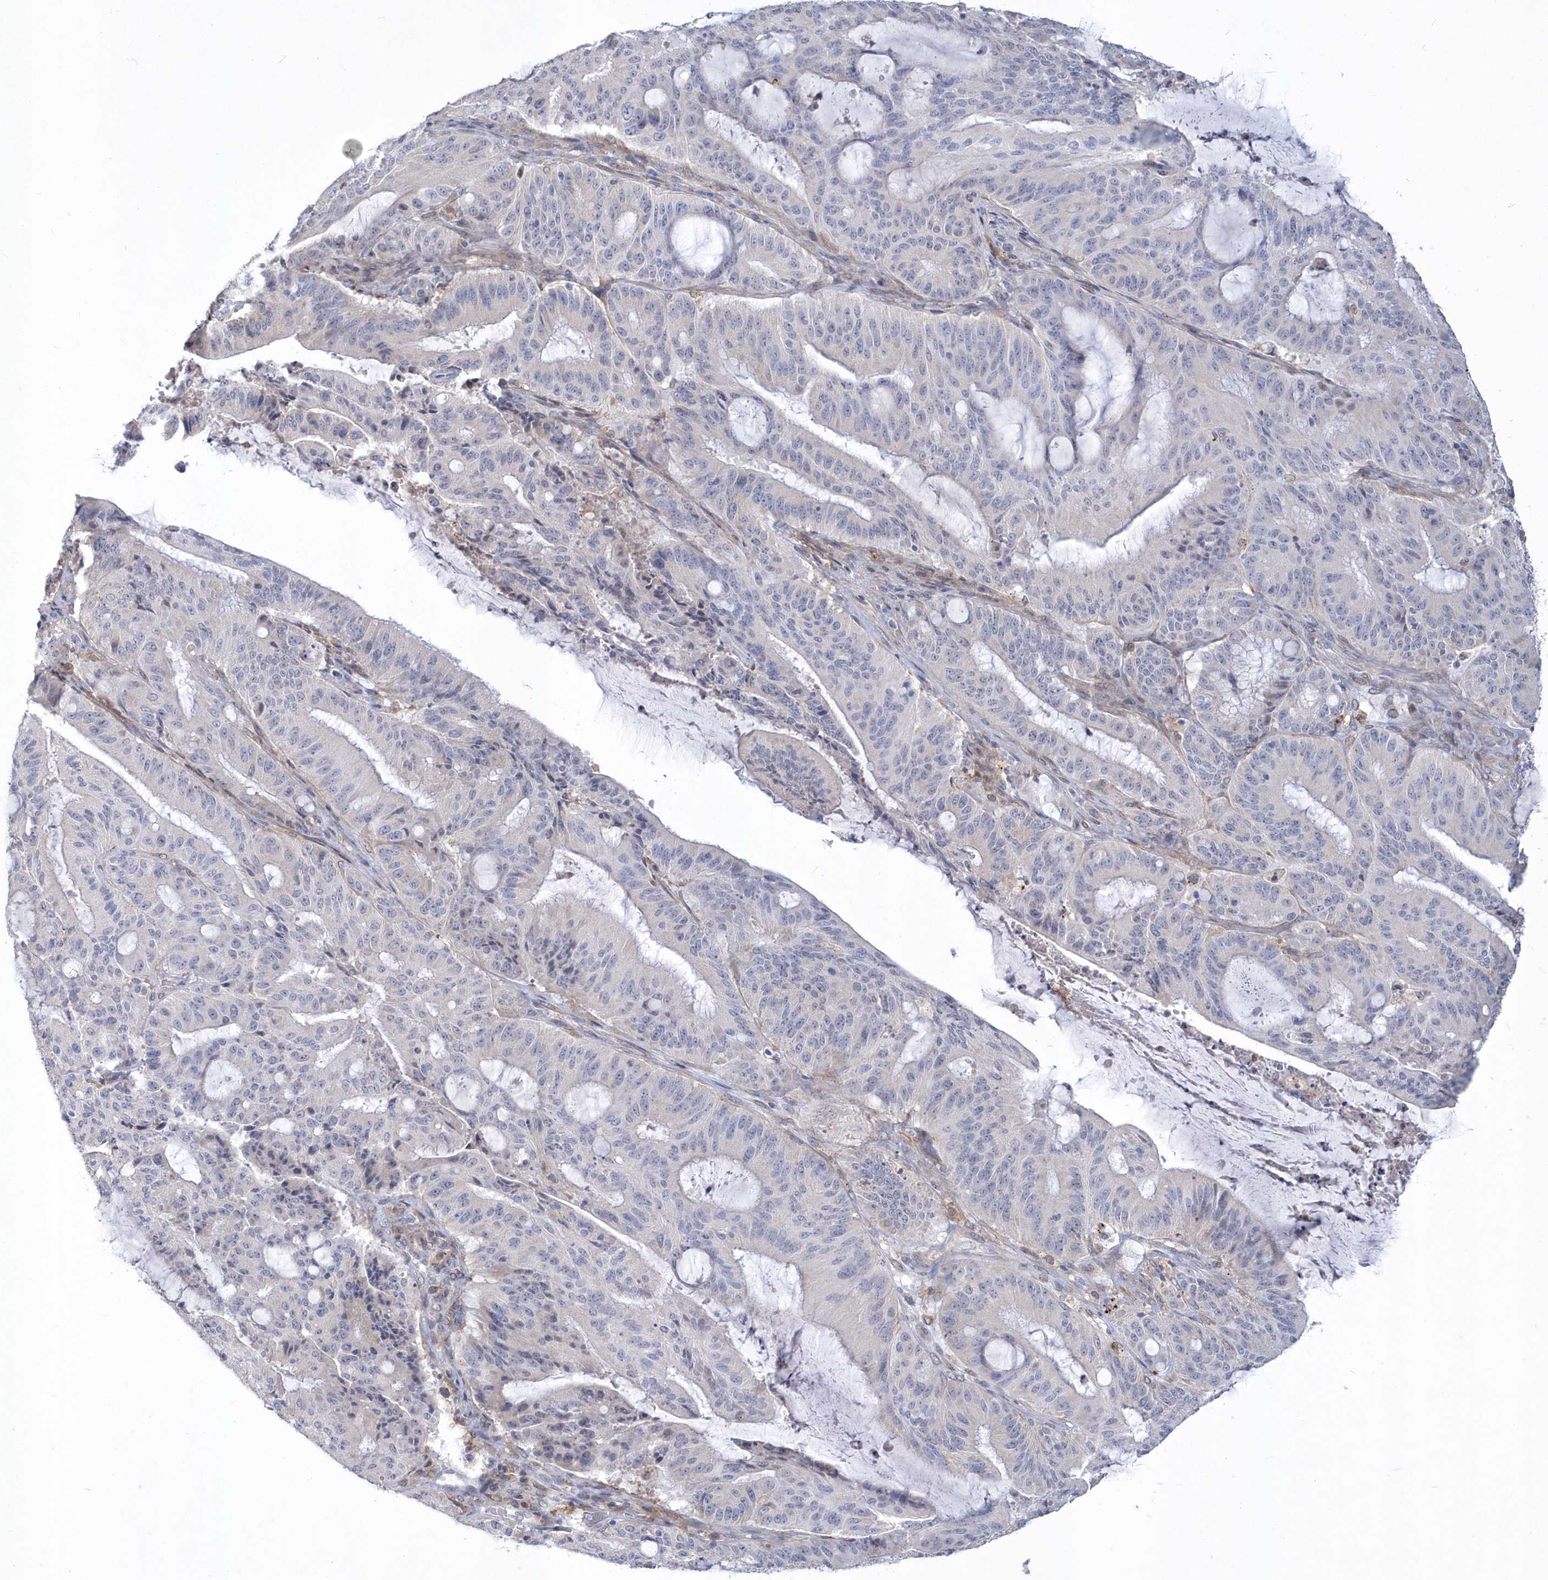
{"staining": {"intensity": "negative", "quantity": "none", "location": "none"}, "tissue": "liver cancer", "cell_type": "Tumor cells", "image_type": "cancer", "snomed": [{"axis": "morphology", "description": "Normal tissue, NOS"}, {"axis": "morphology", "description": "Cholangiocarcinoma"}, {"axis": "topography", "description": "Liver"}, {"axis": "topography", "description": "Peripheral nerve tissue"}], "caption": "There is no significant staining in tumor cells of liver cancer.", "gene": "TSPEAR", "patient": {"sex": "female", "age": 73}}